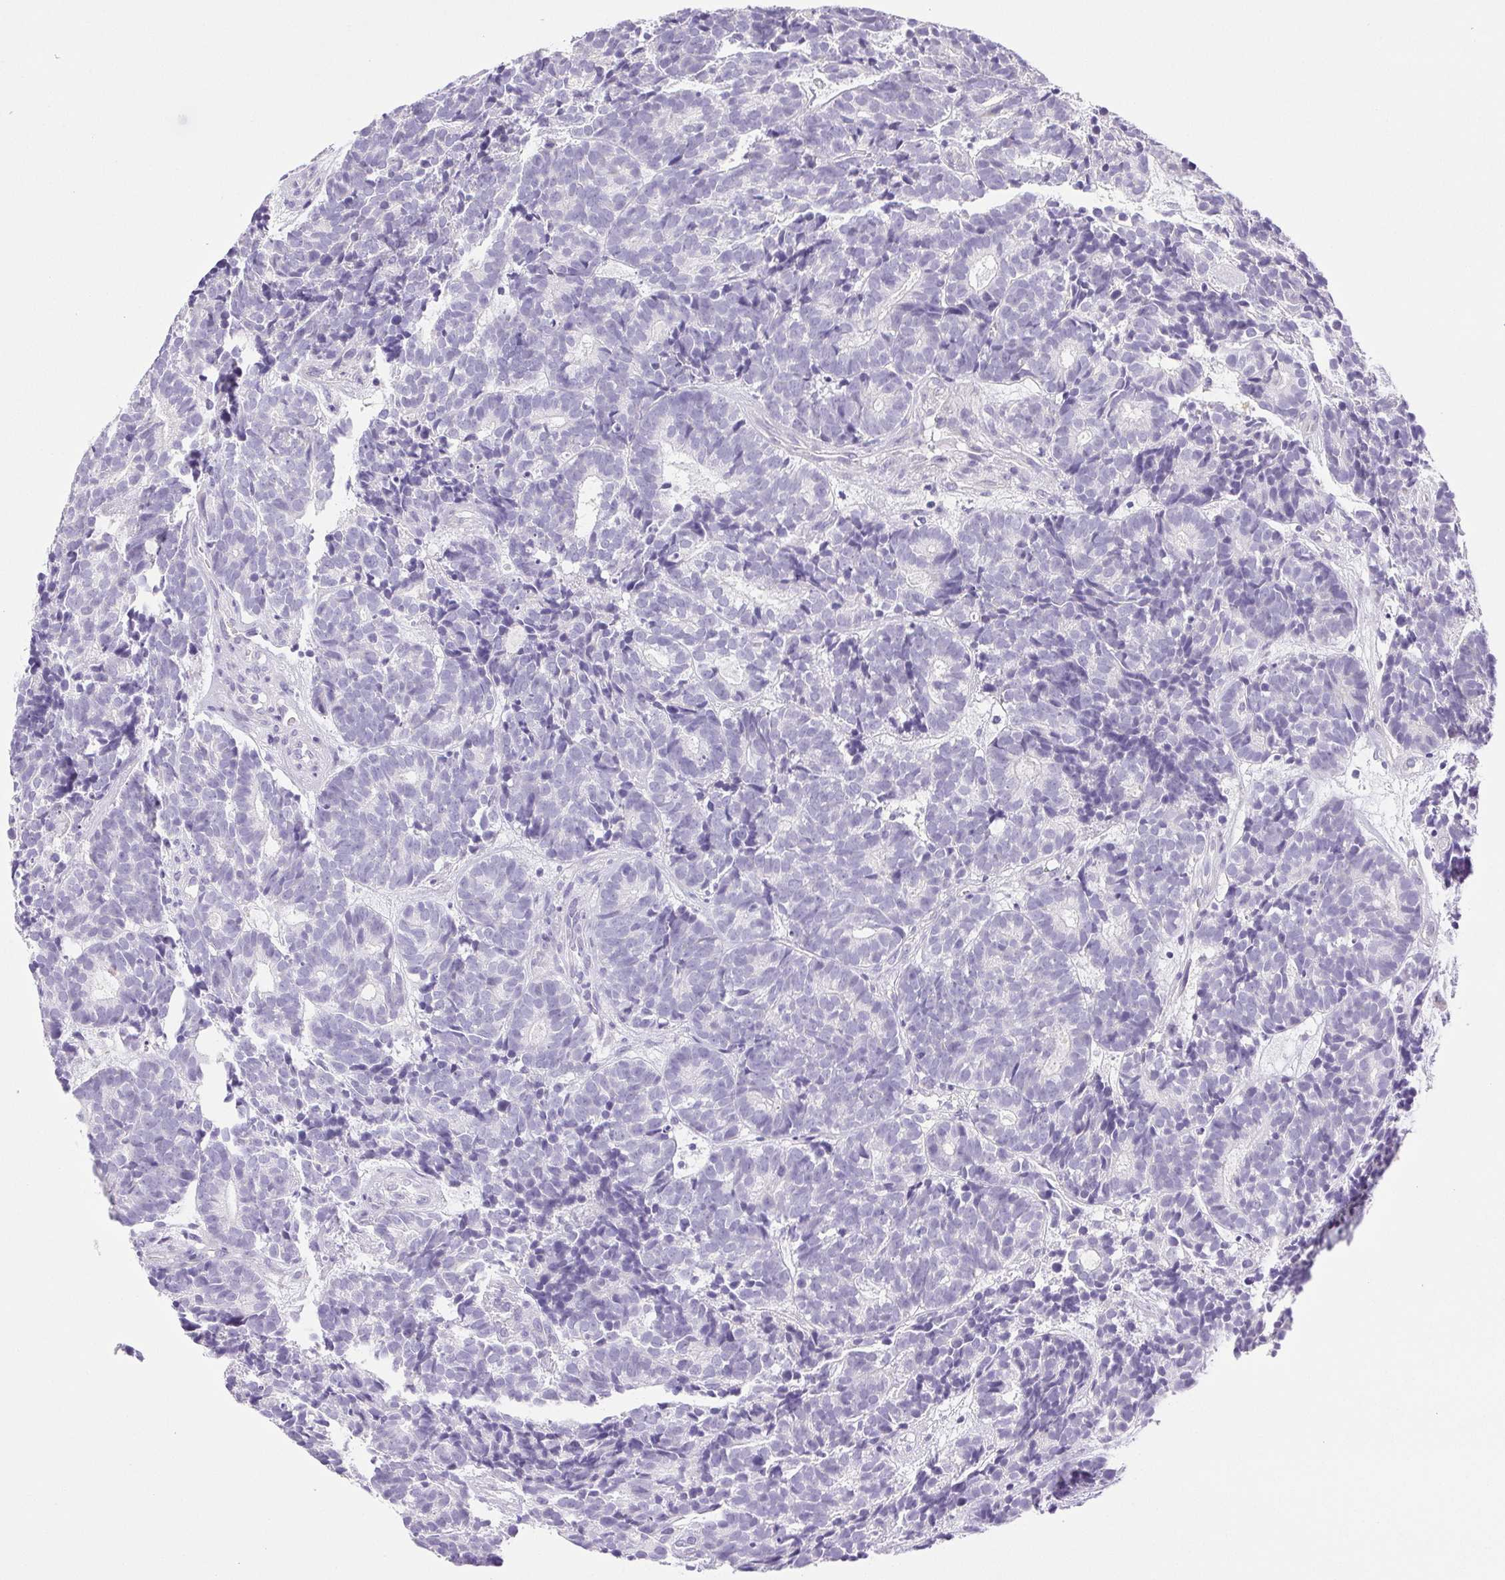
{"staining": {"intensity": "negative", "quantity": "none", "location": "none"}, "tissue": "head and neck cancer", "cell_type": "Tumor cells", "image_type": "cancer", "snomed": [{"axis": "morphology", "description": "Adenocarcinoma, NOS"}, {"axis": "topography", "description": "Head-Neck"}], "caption": "The immunohistochemistry photomicrograph has no significant expression in tumor cells of head and neck cancer tissue. (DAB immunohistochemistry (IHC) visualized using brightfield microscopy, high magnification).", "gene": "PAPPA2", "patient": {"sex": "female", "age": 81}}